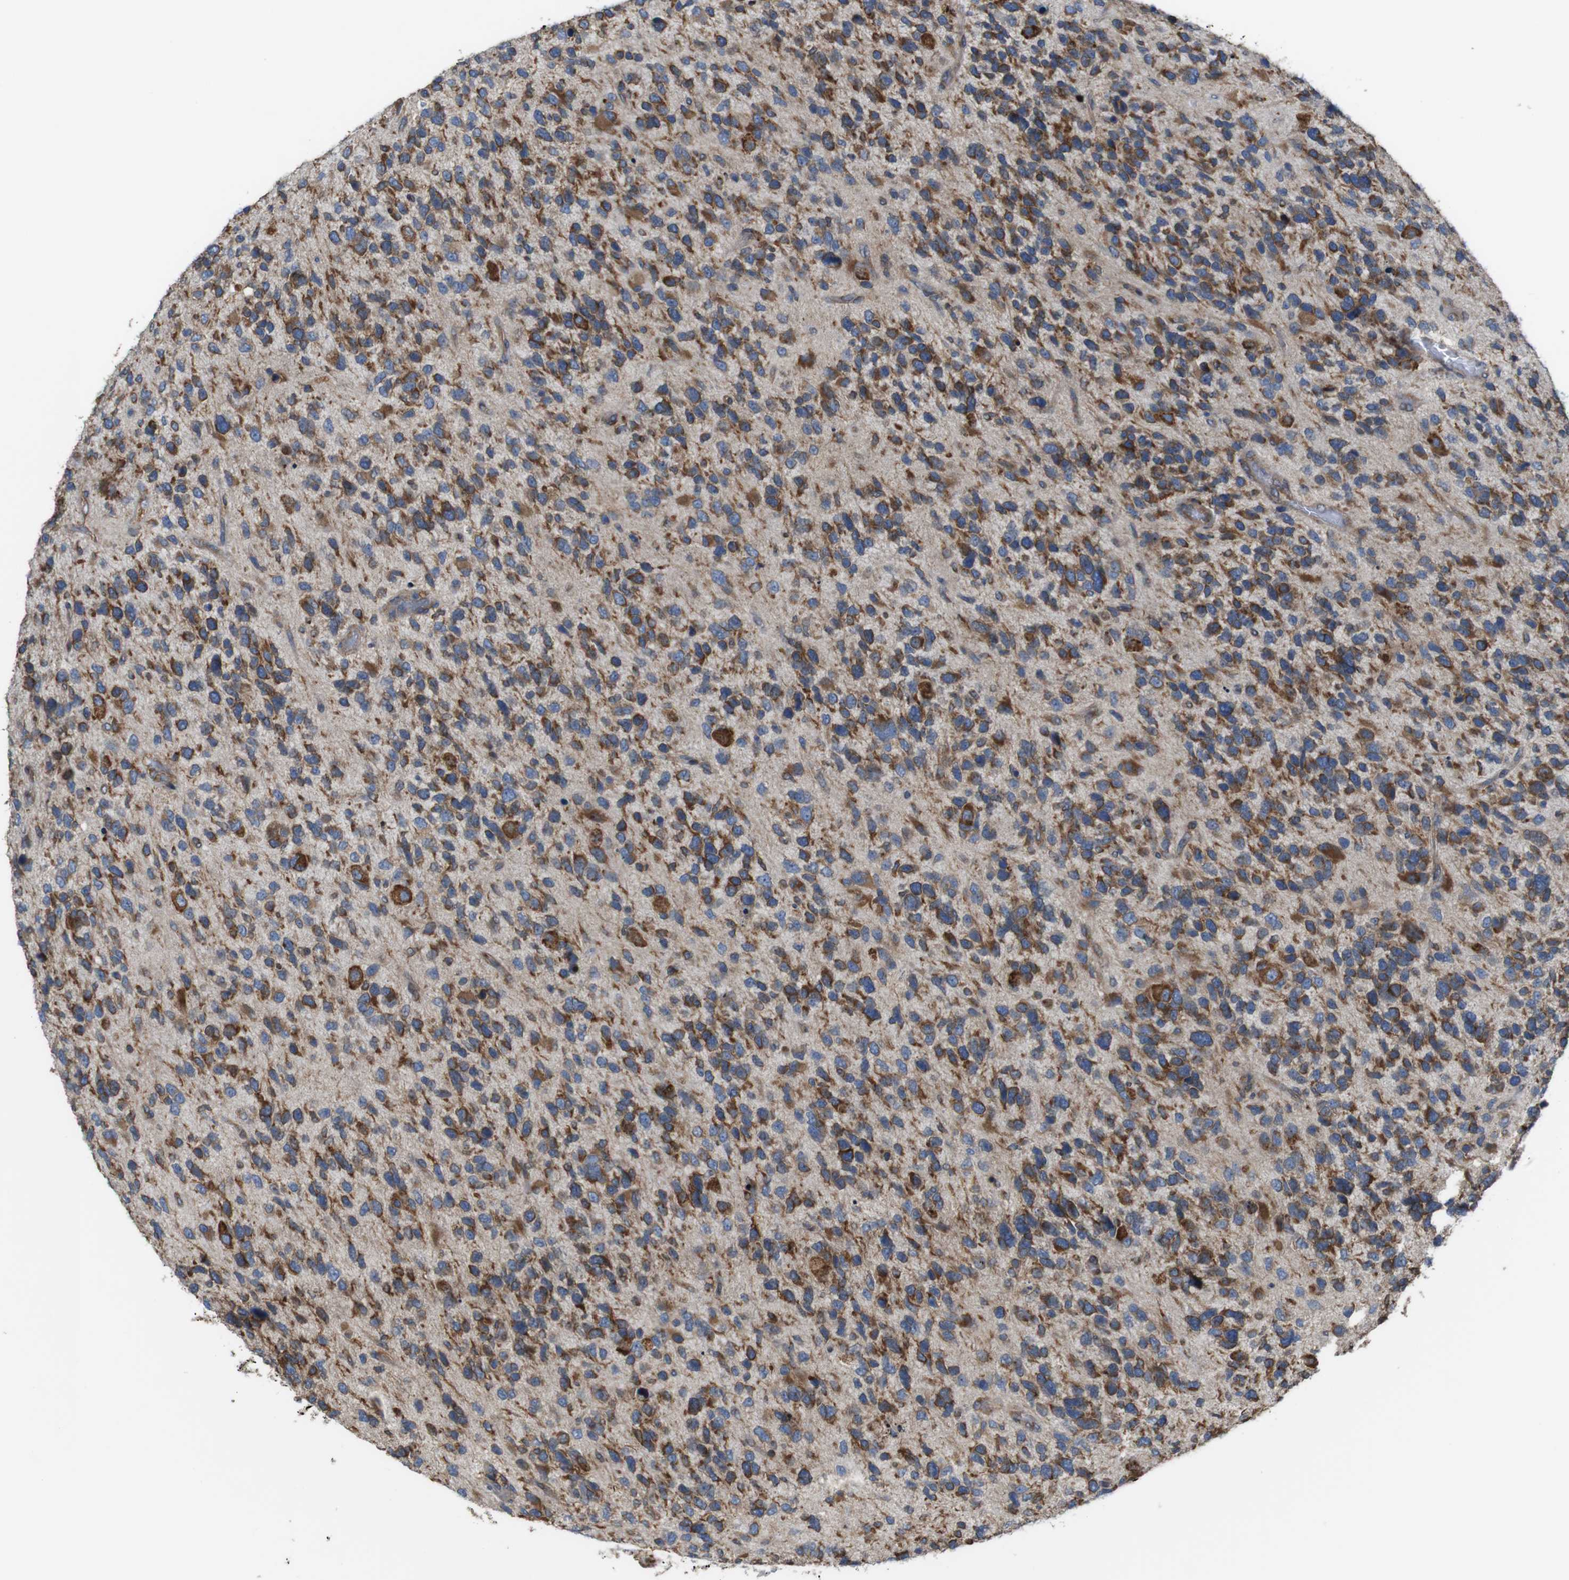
{"staining": {"intensity": "moderate", "quantity": "25%-75%", "location": "cytoplasmic/membranous"}, "tissue": "glioma", "cell_type": "Tumor cells", "image_type": "cancer", "snomed": [{"axis": "morphology", "description": "Glioma, malignant, High grade"}, {"axis": "topography", "description": "Brain"}], "caption": "A brown stain shows moderate cytoplasmic/membranous positivity of a protein in human glioma tumor cells. The staining was performed using DAB, with brown indicating positive protein expression. Nuclei are stained blue with hematoxylin.", "gene": "UGGT1", "patient": {"sex": "female", "age": 58}}